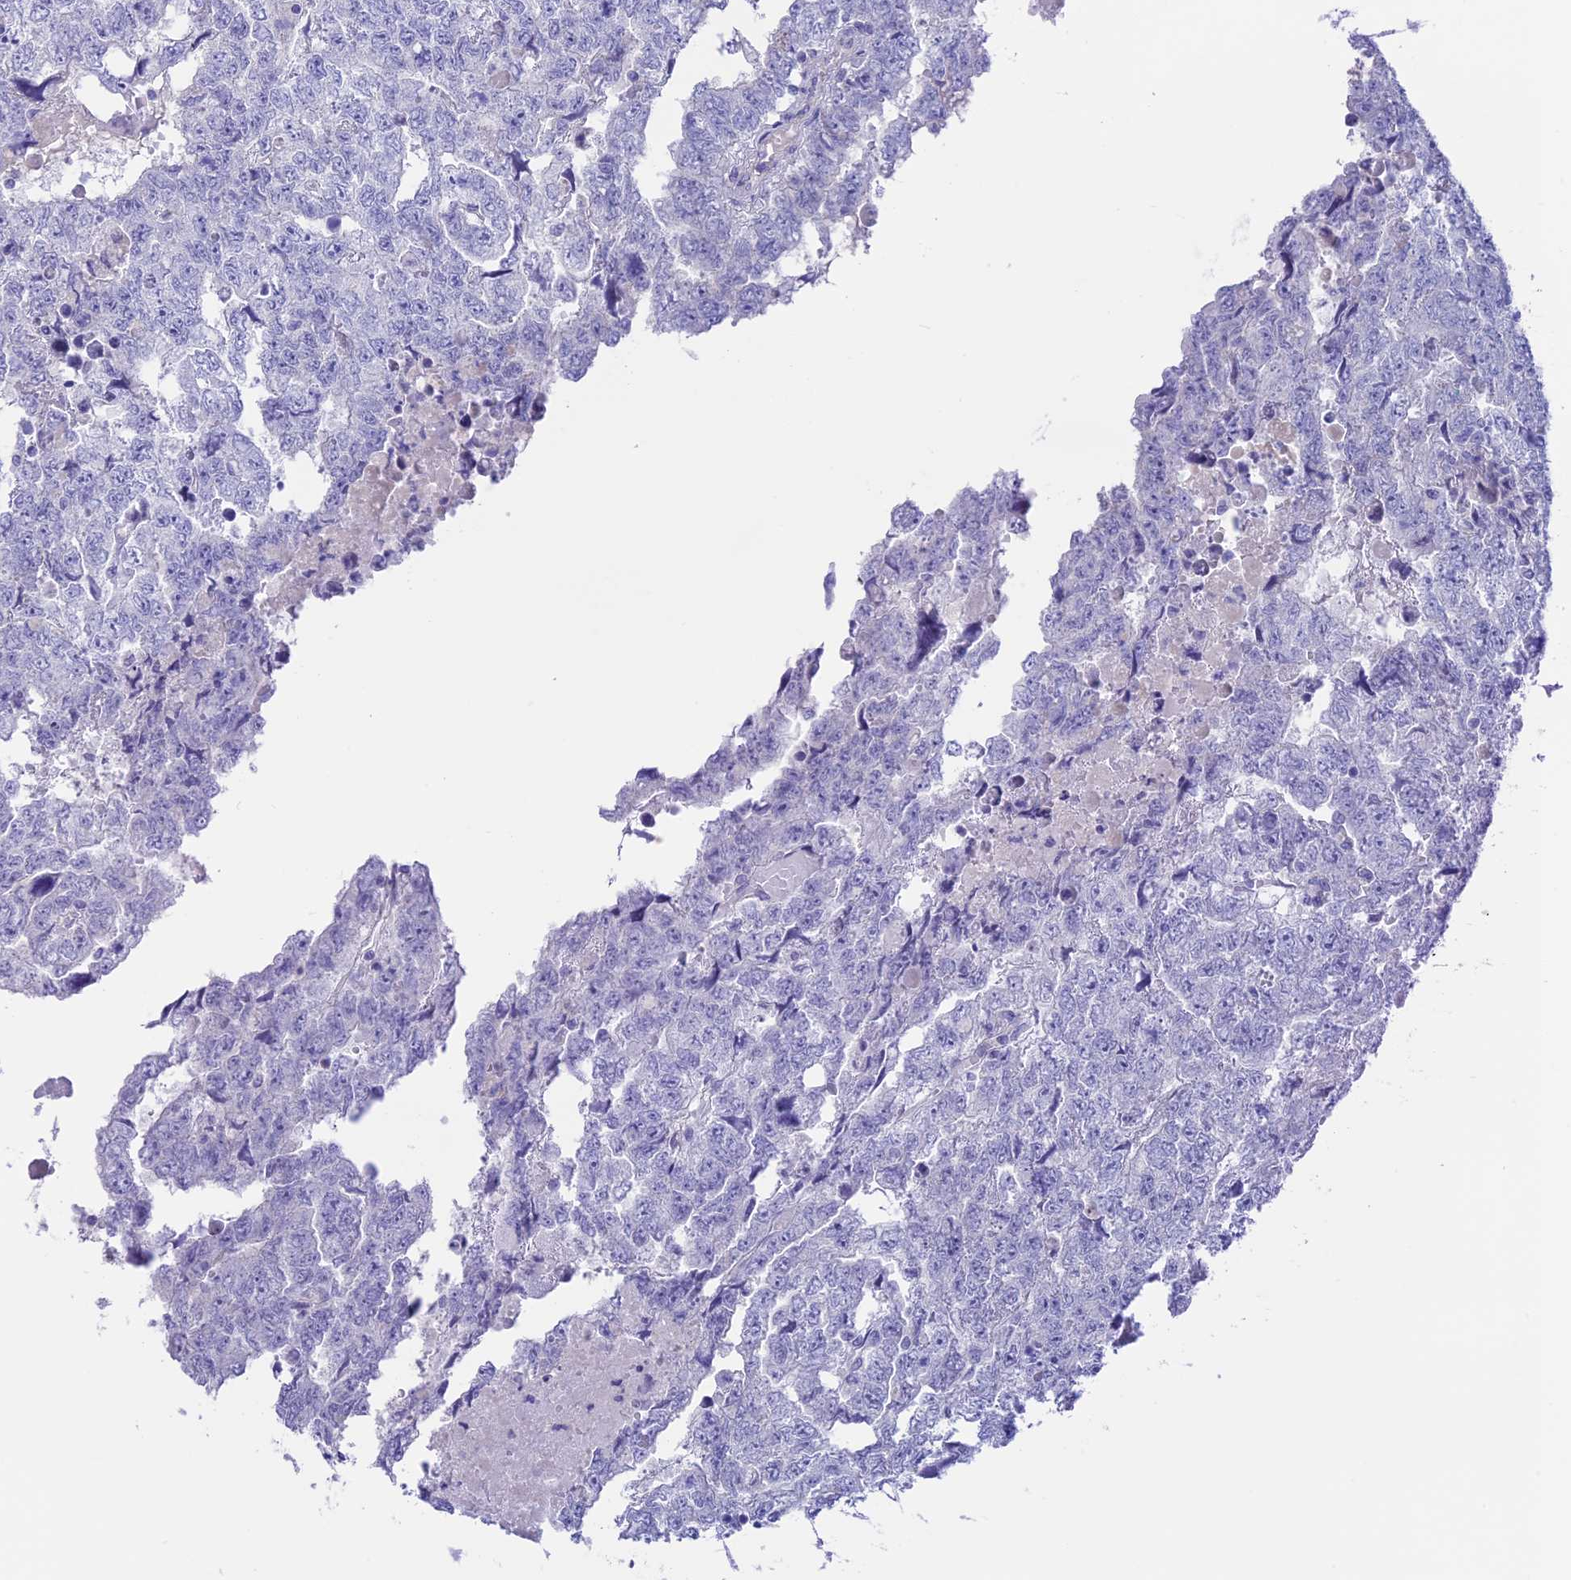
{"staining": {"intensity": "negative", "quantity": "none", "location": "none"}, "tissue": "testis cancer", "cell_type": "Tumor cells", "image_type": "cancer", "snomed": [{"axis": "morphology", "description": "Carcinoma, Embryonal, NOS"}, {"axis": "topography", "description": "Testis"}], "caption": "This is an IHC micrograph of human testis embryonal carcinoma. There is no staining in tumor cells.", "gene": "RP1", "patient": {"sex": "male", "age": 36}}